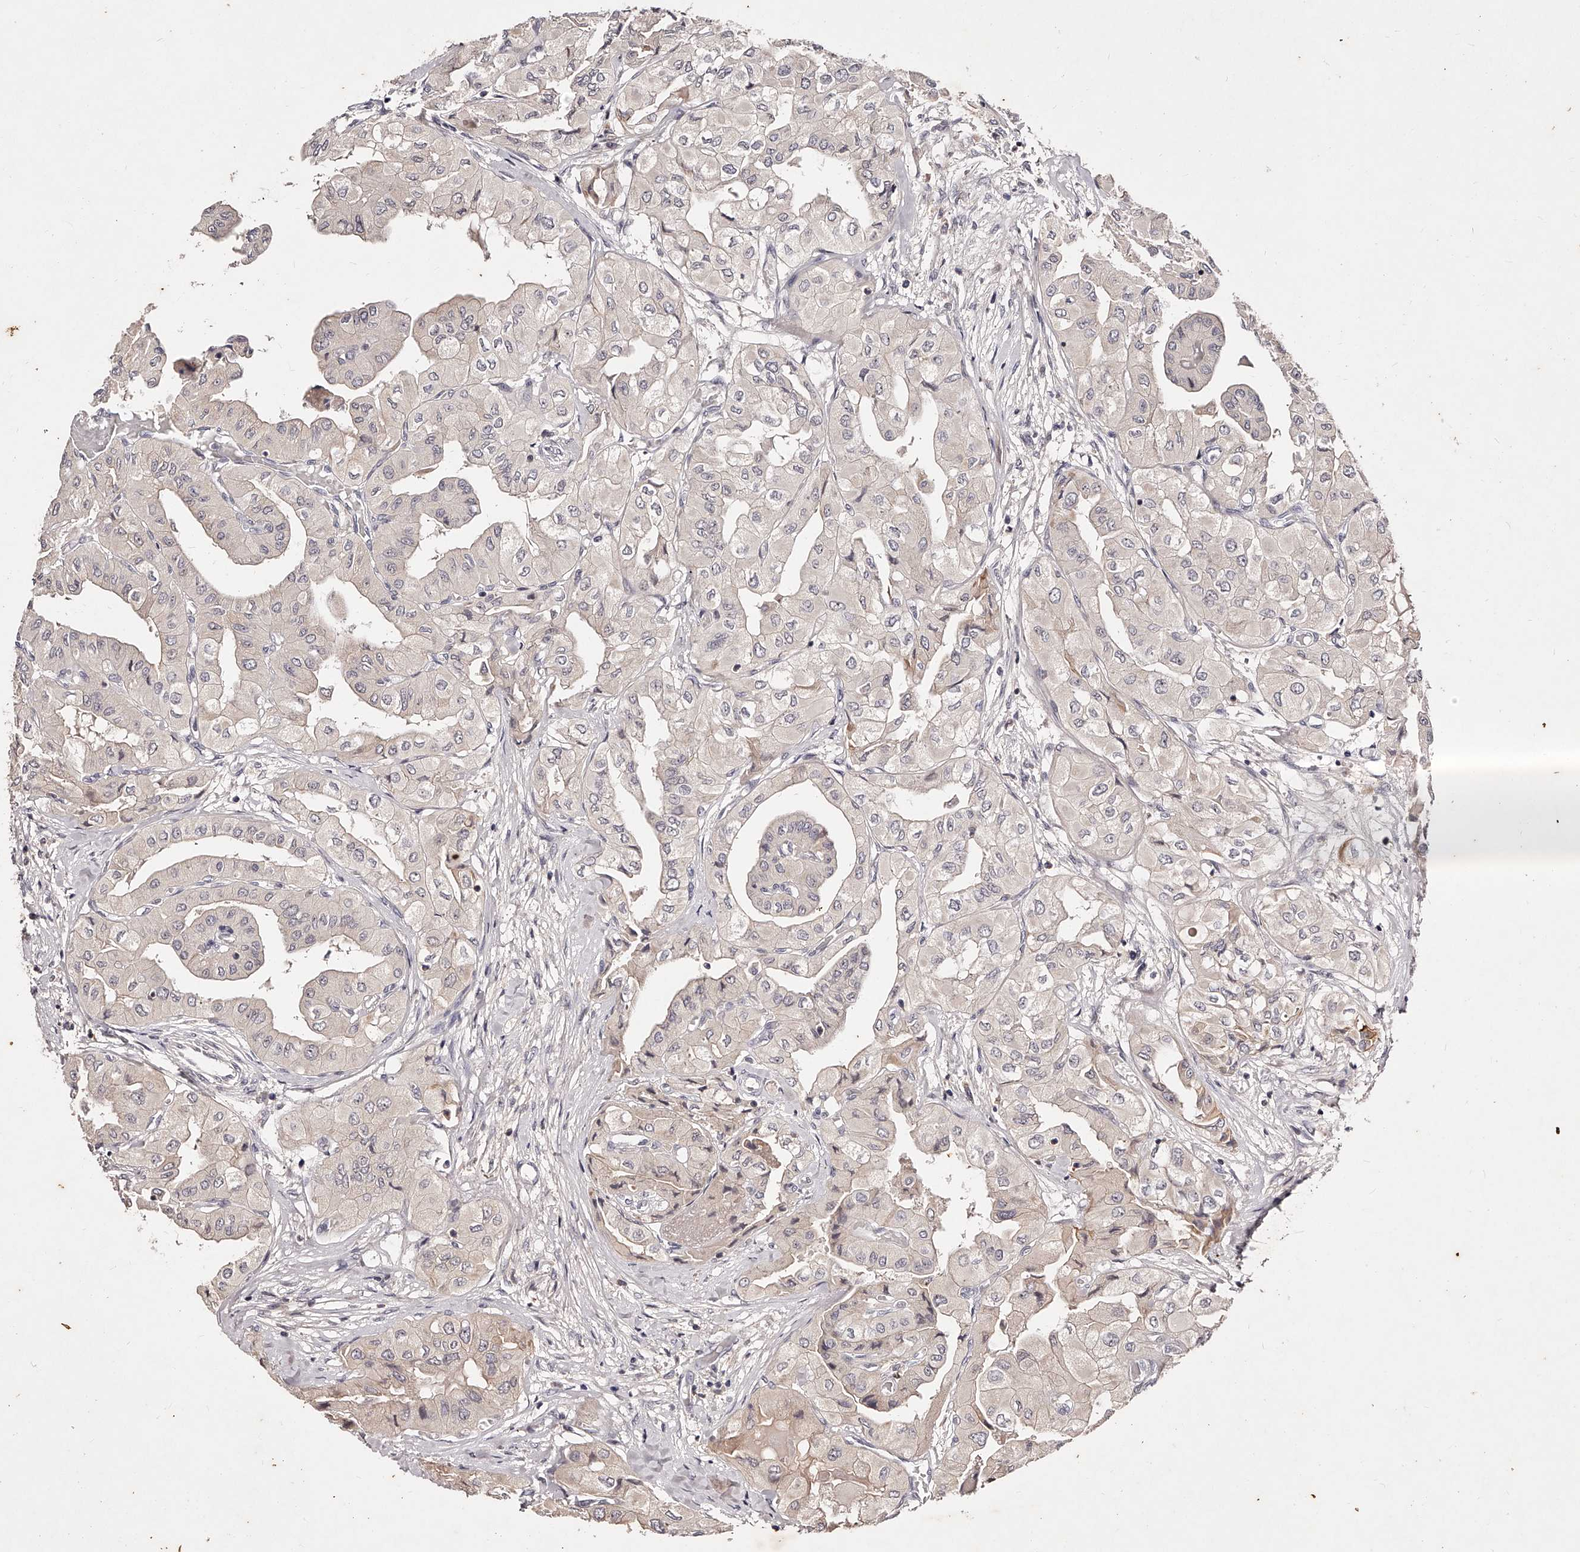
{"staining": {"intensity": "moderate", "quantity": "<25%", "location": "cytoplasmic/membranous"}, "tissue": "thyroid cancer", "cell_type": "Tumor cells", "image_type": "cancer", "snomed": [{"axis": "morphology", "description": "Papillary adenocarcinoma, NOS"}, {"axis": "topography", "description": "Thyroid gland"}], "caption": "About <25% of tumor cells in human thyroid cancer (papillary adenocarcinoma) show moderate cytoplasmic/membranous protein expression as visualized by brown immunohistochemical staining.", "gene": "PHACTR1", "patient": {"sex": "female", "age": 59}}